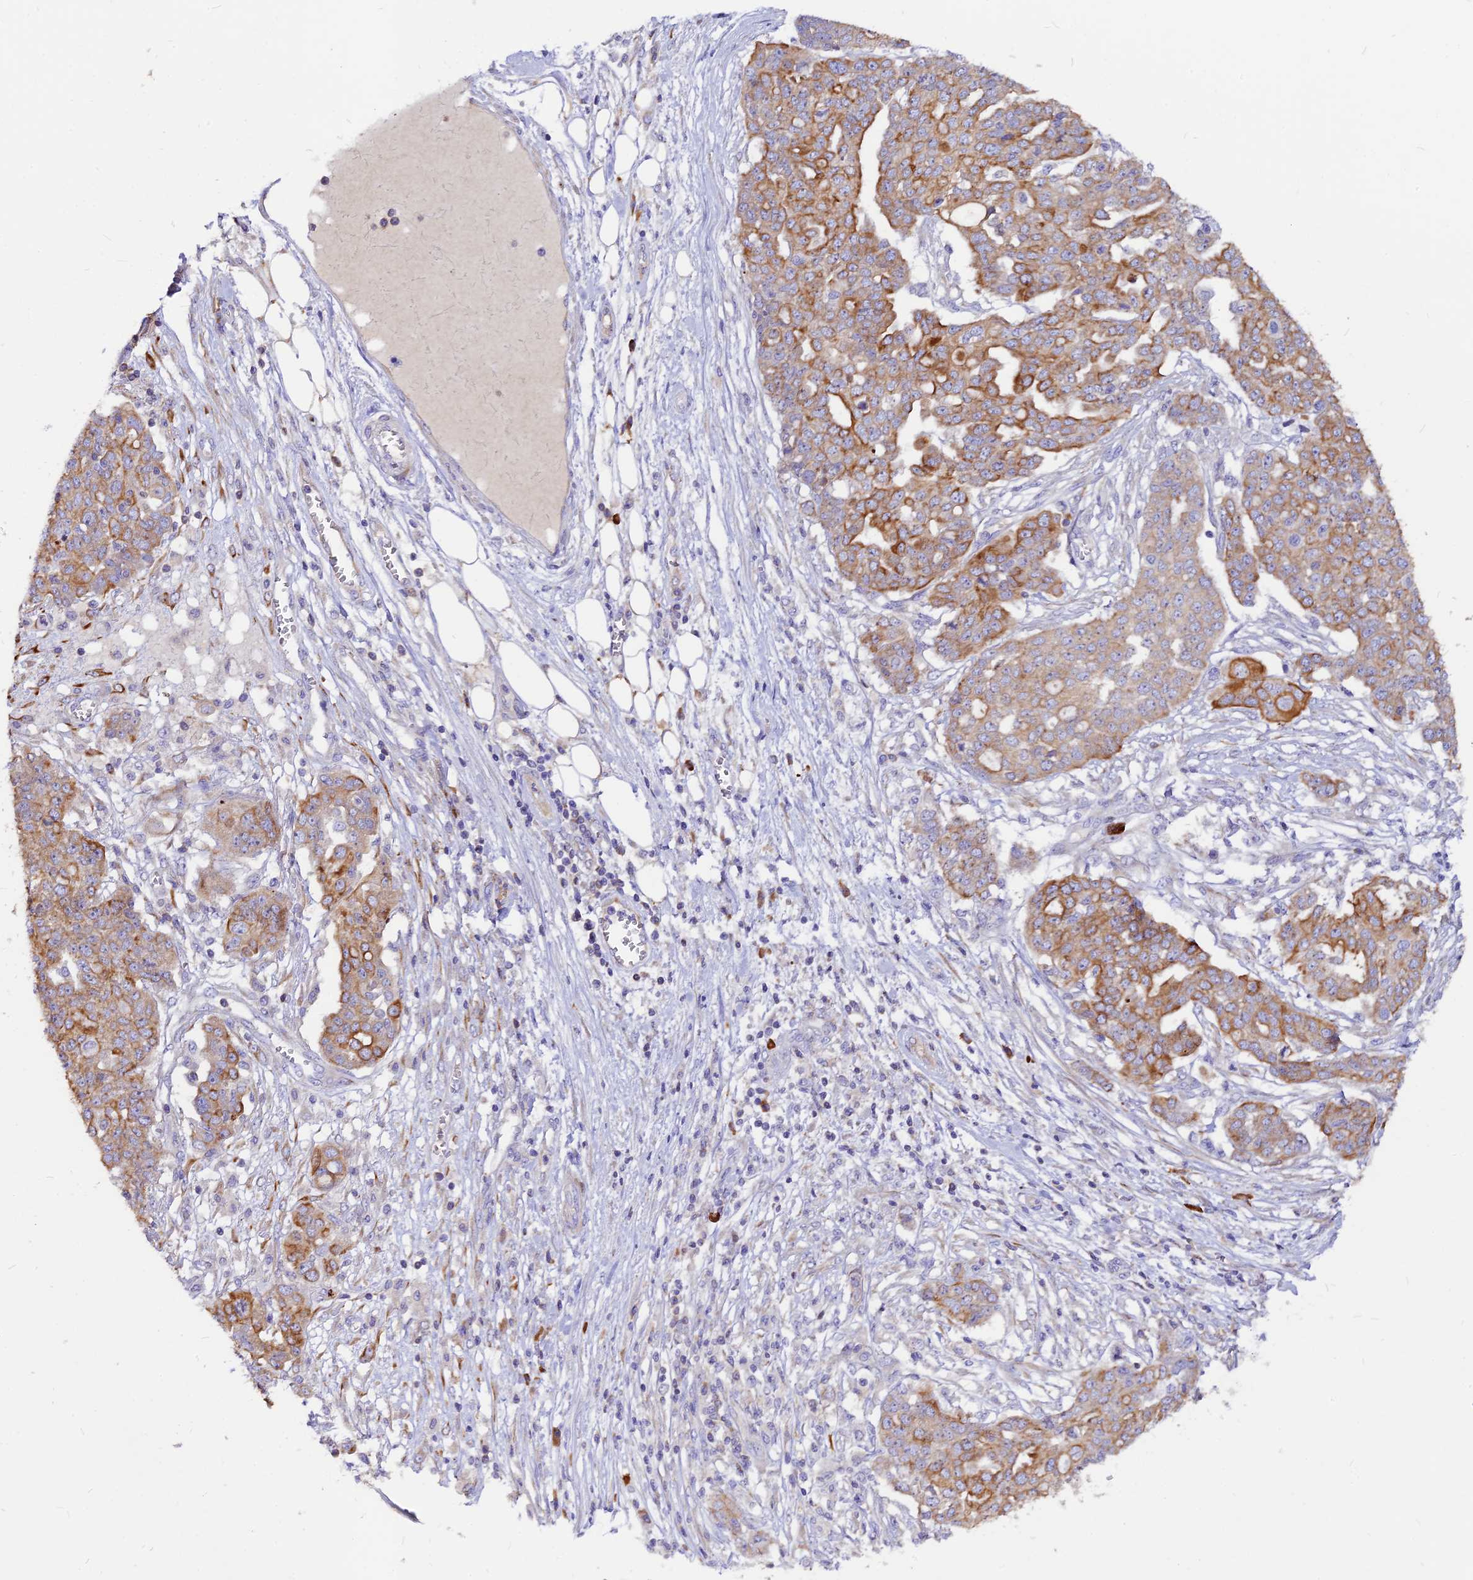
{"staining": {"intensity": "moderate", "quantity": ">75%", "location": "cytoplasmic/membranous"}, "tissue": "ovarian cancer", "cell_type": "Tumor cells", "image_type": "cancer", "snomed": [{"axis": "morphology", "description": "Cystadenocarcinoma, serous, NOS"}, {"axis": "topography", "description": "Soft tissue"}, {"axis": "topography", "description": "Ovary"}], "caption": "Protein expression analysis of human serous cystadenocarcinoma (ovarian) reveals moderate cytoplasmic/membranous staining in about >75% of tumor cells.", "gene": "DENND2D", "patient": {"sex": "female", "age": 57}}